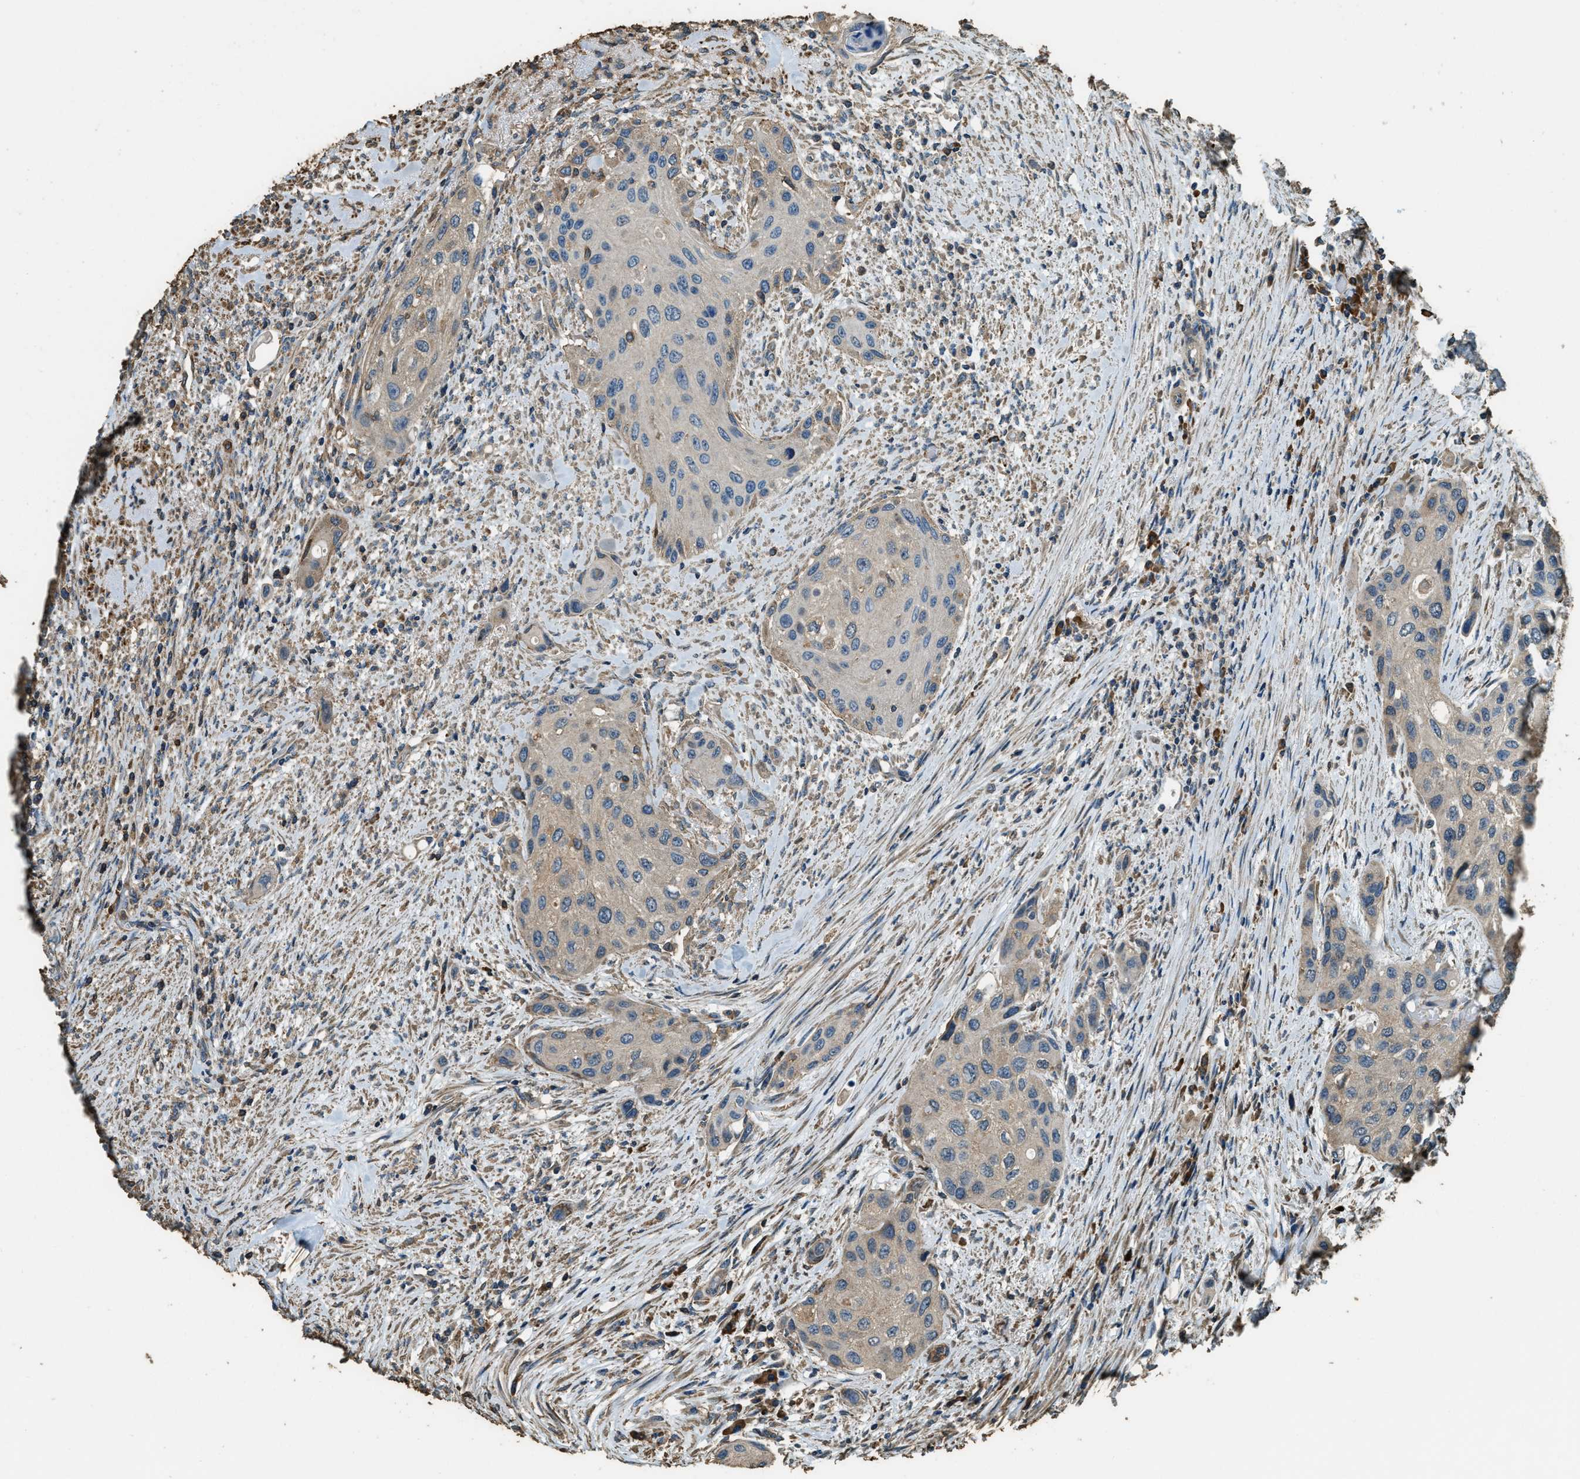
{"staining": {"intensity": "weak", "quantity": ">75%", "location": "cytoplasmic/membranous"}, "tissue": "urothelial cancer", "cell_type": "Tumor cells", "image_type": "cancer", "snomed": [{"axis": "morphology", "description": "Urothelial carcinoma, High grade"}, {"axis": "topography", "description": "Urinary bladder"}], "caption": "IHC (DAB (3,3'-diaminobenzidine)) staining of urothelial cancer displays weak cytoplasmic/membranous protein positivity in approximately >75% of tumor cells. (brown staining indicates protein expression, while blue staining denotes nuclei).", "gene": "ERGIC1", "patient": {"sex": "female", "age": 56}}